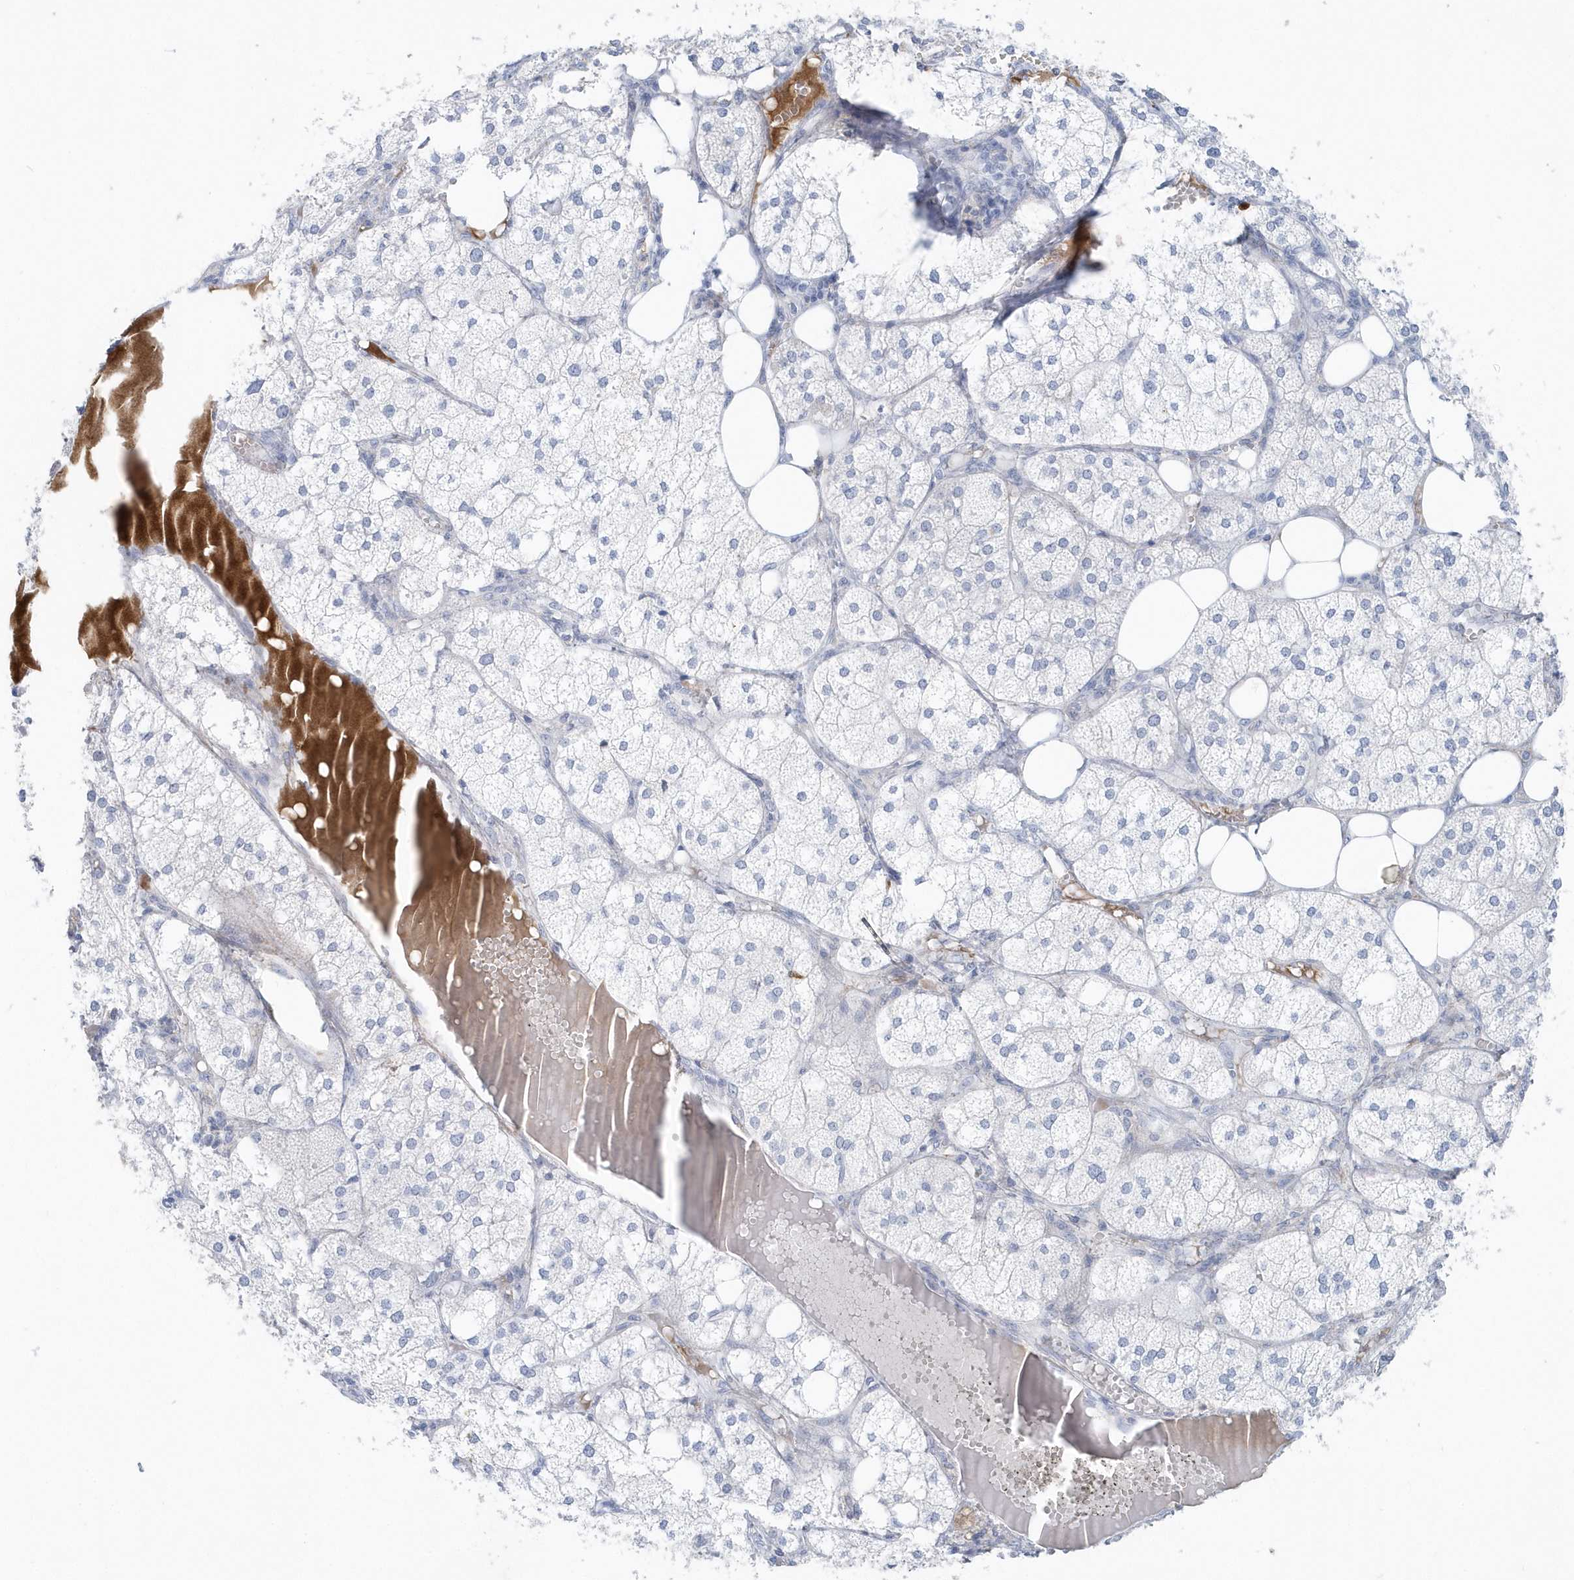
{"staining": {"intensity": "negative", "quantity": "none", "location": "none"}, "tissue": "adrenal gland", "cell_type": "Glandular cells", "image_type": "normal", "snomed": [{"axis": "morphology", "description": "Normal tissue, NOS"}, {"axis": "topography", "description": "Adrenal gland"}], "caption": "The image reveals no staining of glandular cells in benign adrenal gland.", "gene": "JCHAIN", "patient": {"sex": "female", "age": 61}}